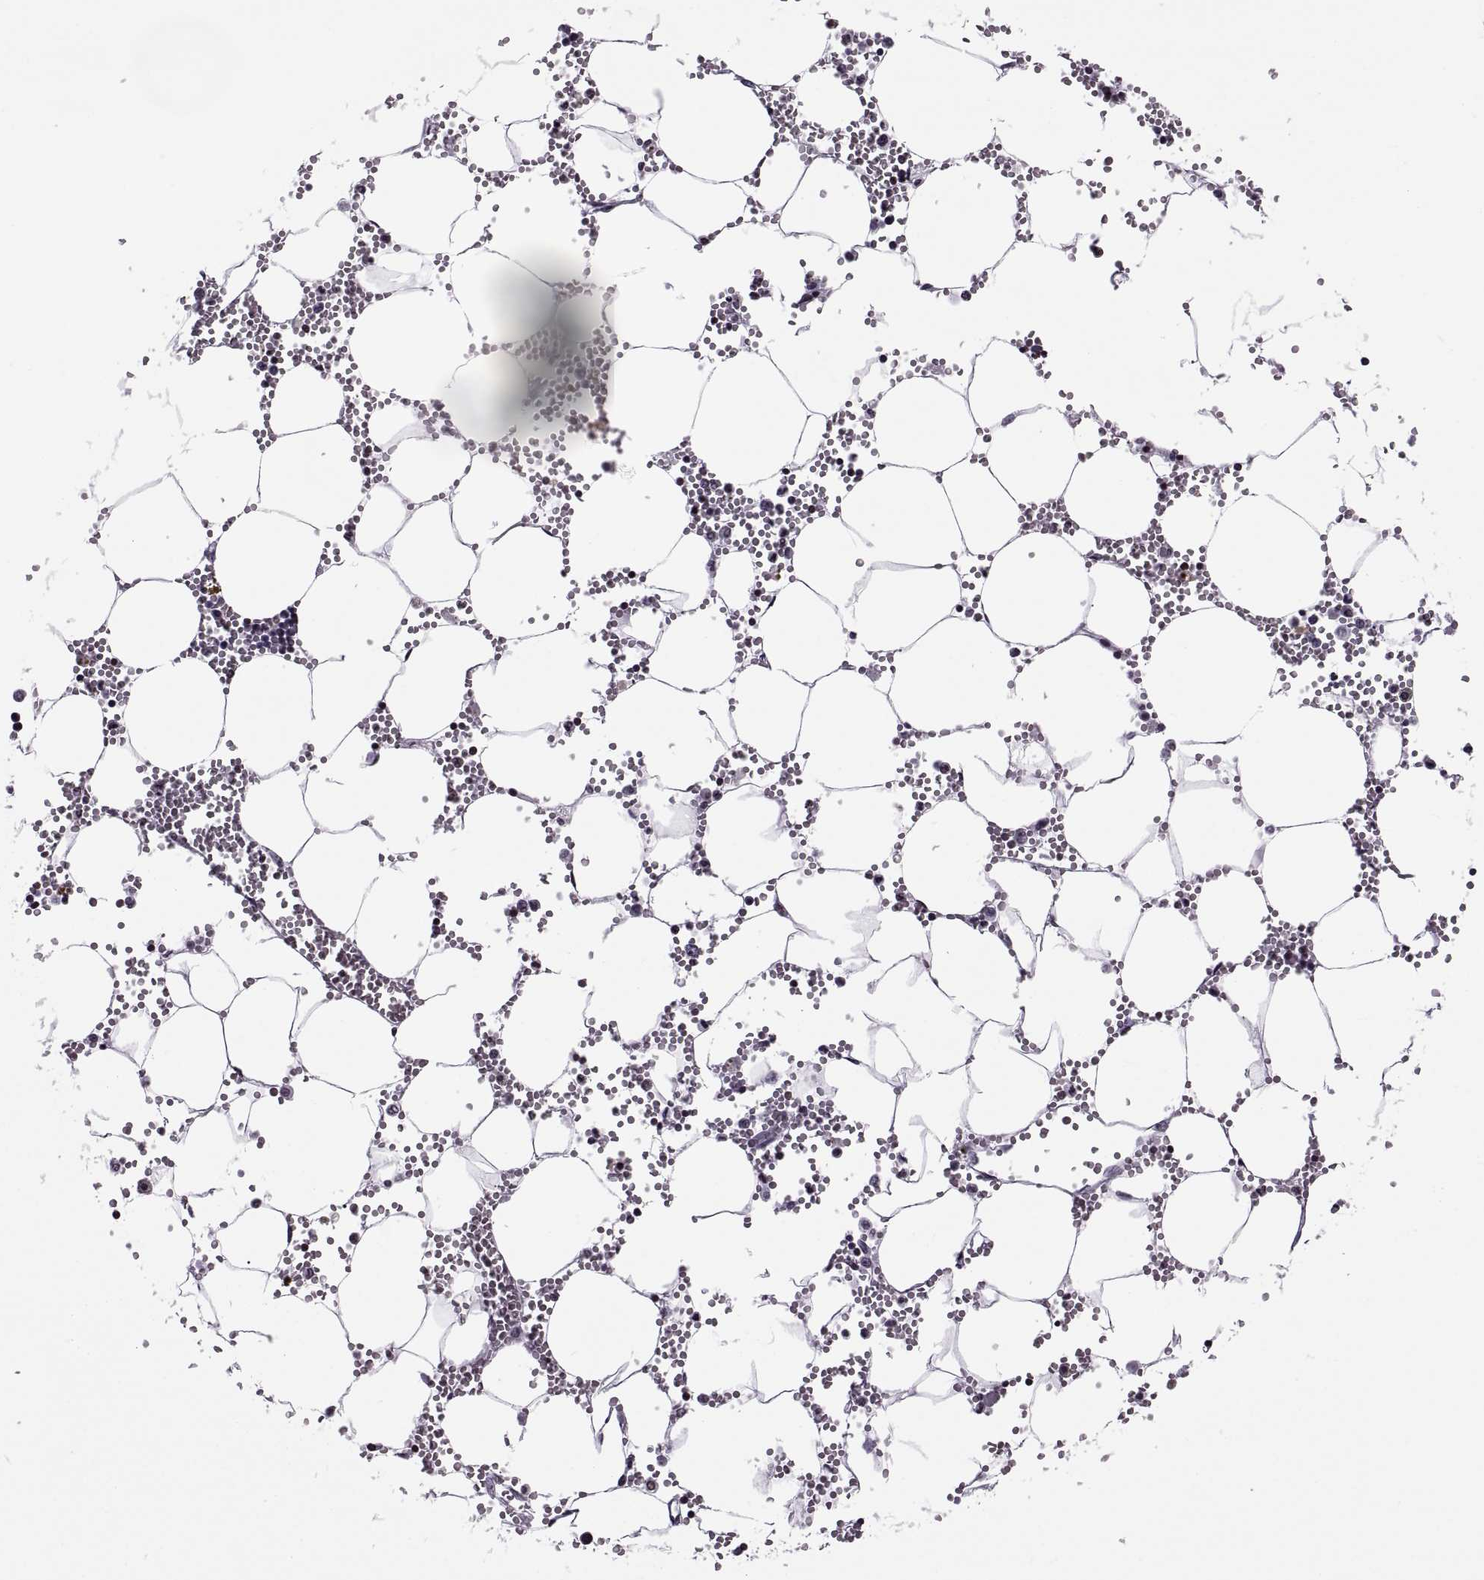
{"staining": {"intensity": "negative", "quantity": "none", "location": "none"}, "tissue": "bone marrow", "cell_type": "Hematopoietic cells", "image_type": "normal", "snomed": [{"axis": "morphology", "description": "Normal tissue, NOS"}, {"axis": "topography", "description": "Bone marrow"}], "caption": "The image displays no staining of hematopoietic cells in benign bone marrow. Brightfield microscopy of immunohistochemistry stained with DAB (brown) and hematoxylin (blue), captured at high magnification.", "gene": "H1", "patient": {"sex": "male", "age": 54}}